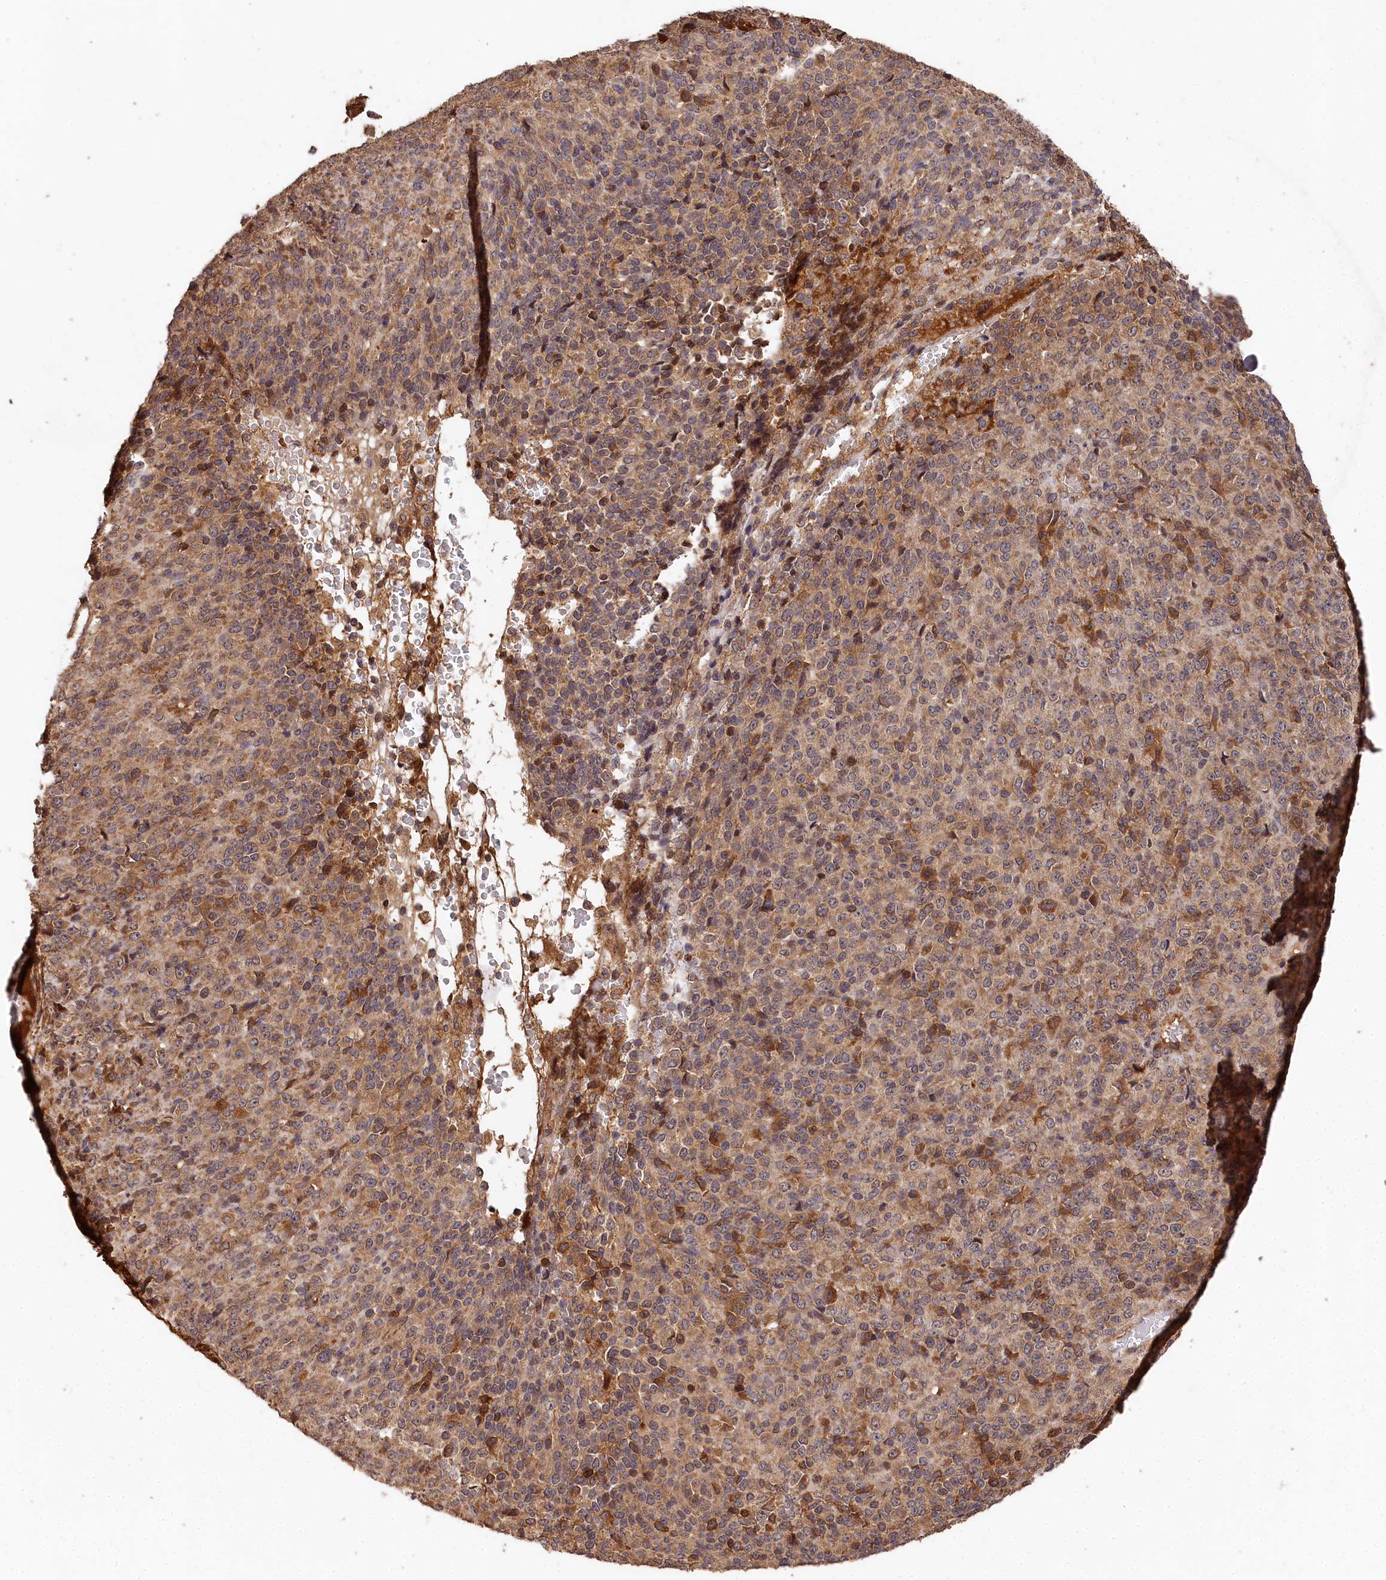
{"staining": {"intensity": "moderate", "quantity": "<25%", "location": "cytoplasmic/membranous"}, "tissue": "melanoma", "cell_type": "Tumor cells", "image_type": "cancer", "snomed": [{"axis": "morphology", "description": "Malignant melanoma, Metastatic site"}, {"axis": "topography", "description": "Brain"}], "caption": "The photomicrograph exhibits a brown stain indicating the presence of a protein in the cytoplasmic/membranous of tumor cells in melanoma.", "gene": "MCF2L2", "patient": {"sex": "female", "age": 56}}